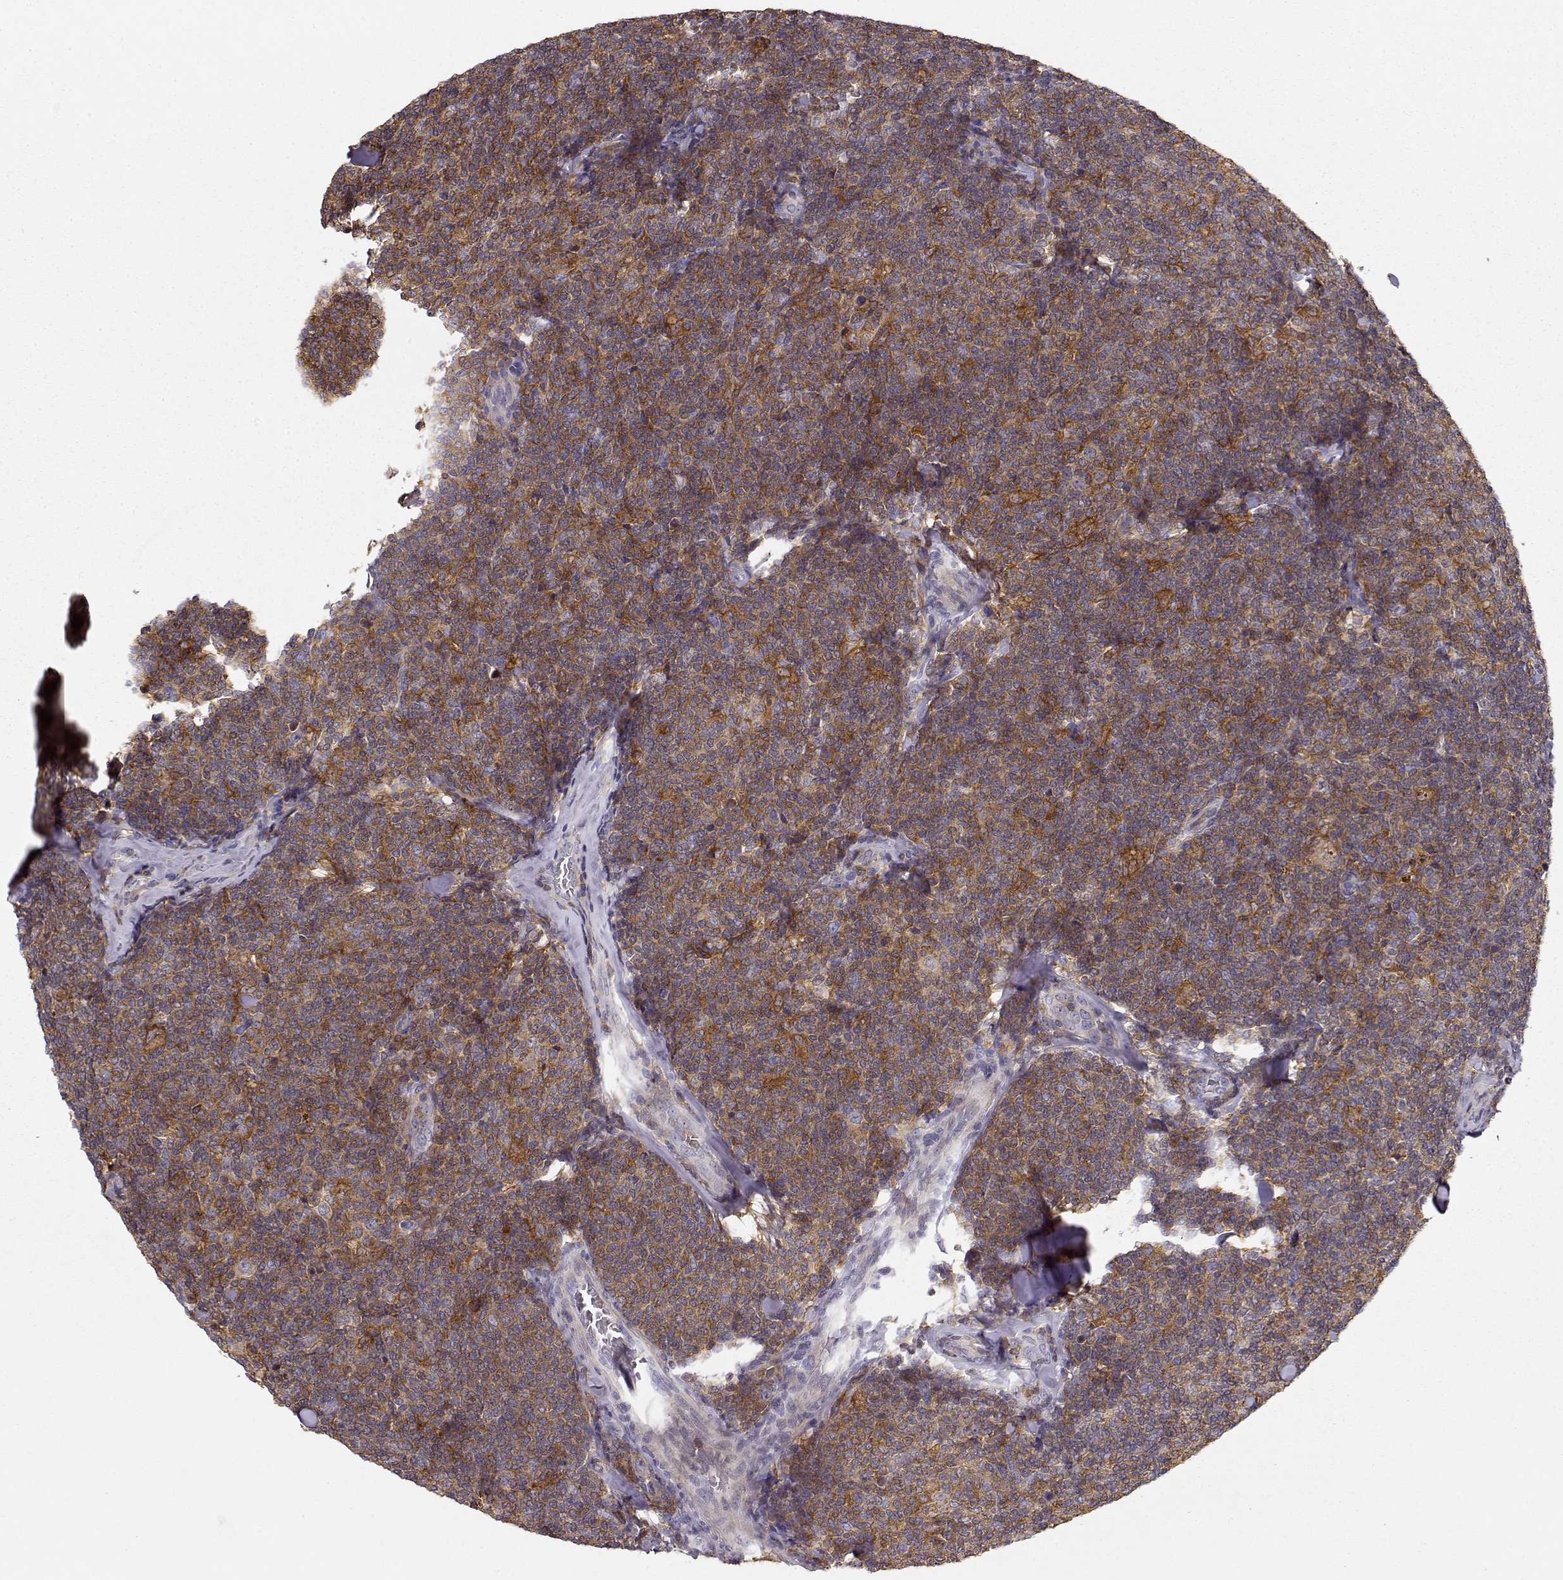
{"staining": {"intensity": "strong", "quantity": ">75%", "location": "cytoplasmic/membranous"}, "tissue": "lymphoma", "cell_type": "Tumor cells", "image_type": "cancer", "snomed": [{"axis": "morphology", "description": "Malignant lymphoma, non-Hodgkin's type, Low grade"}, {"axis": "topography", "description": "Lymph node"}], "caption": "Immunohistochemistry (DAB) staining of human lymphoma shows strong cytoplasmic/membranous protein staining in about >75% of tumor cells.", "gene": "VAV1", "patient": {"sex": "female", "age": 56}}